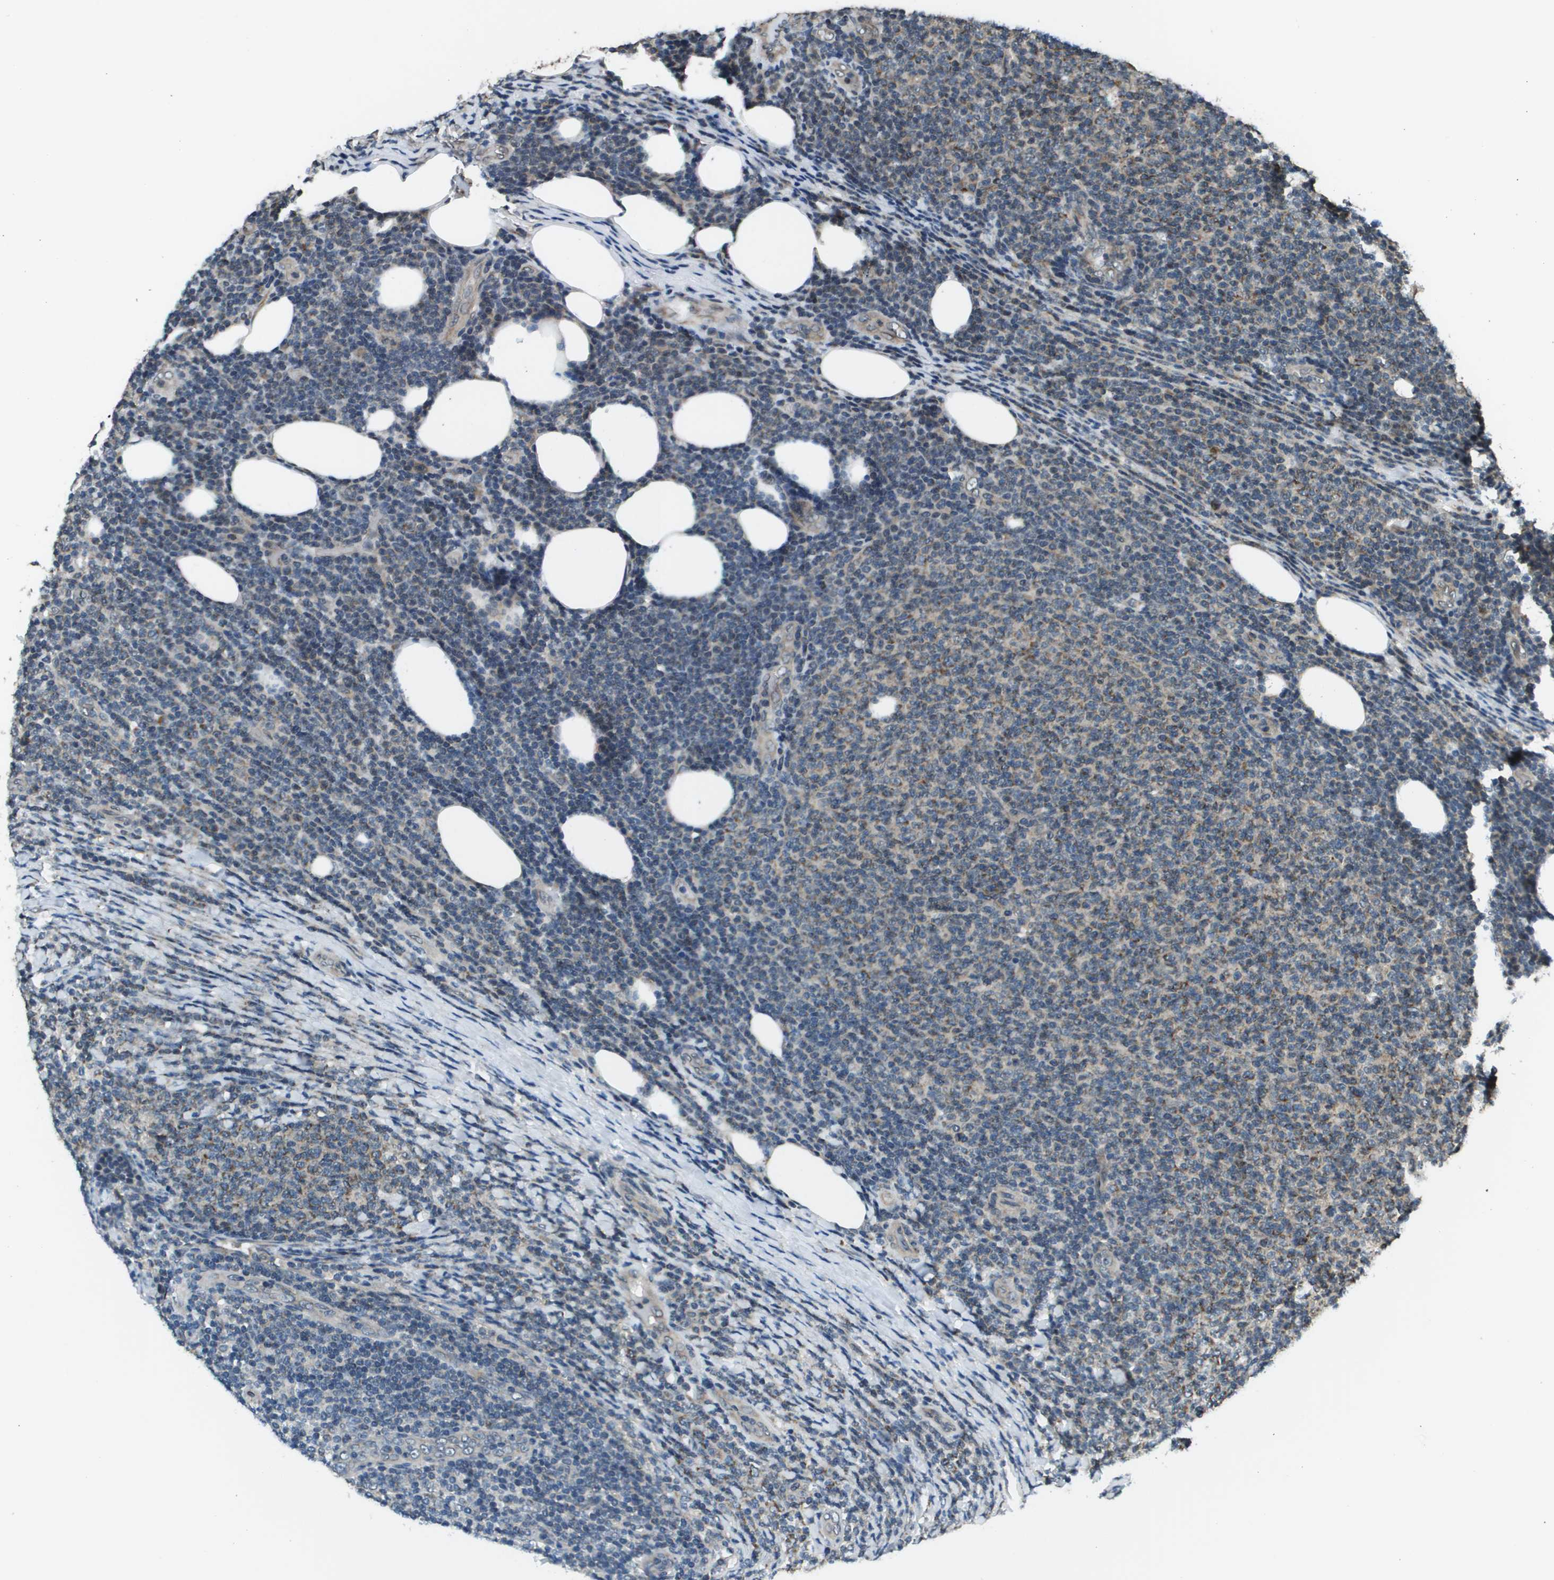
{"staining": {"intensity": "moderate", "quantity": "<25%", "location": "cytoplasmic/membranous"}, "tissue": "lymphoma", "cell_type": "Tumor cells", "image_type": "cancer", "snomed": [{"axis": "morphology", "description": "Malignant lymphoma, non-Hodgkin's type, Low grade"}, {"axis": "topography", "description": "Lymph node"}], "caption": "High-power microscopy captured an IHC micrograph of lymphoma, revealing moderate cytoplasmic/membranous staining in approximately <25% of tumor cells. Immunohistochemistry (ihc) stains the protein of interest in brown and the nuclei are stained blue.", "gene": "PPFIA1", "patient": {"sex": "male", "age": 66}}